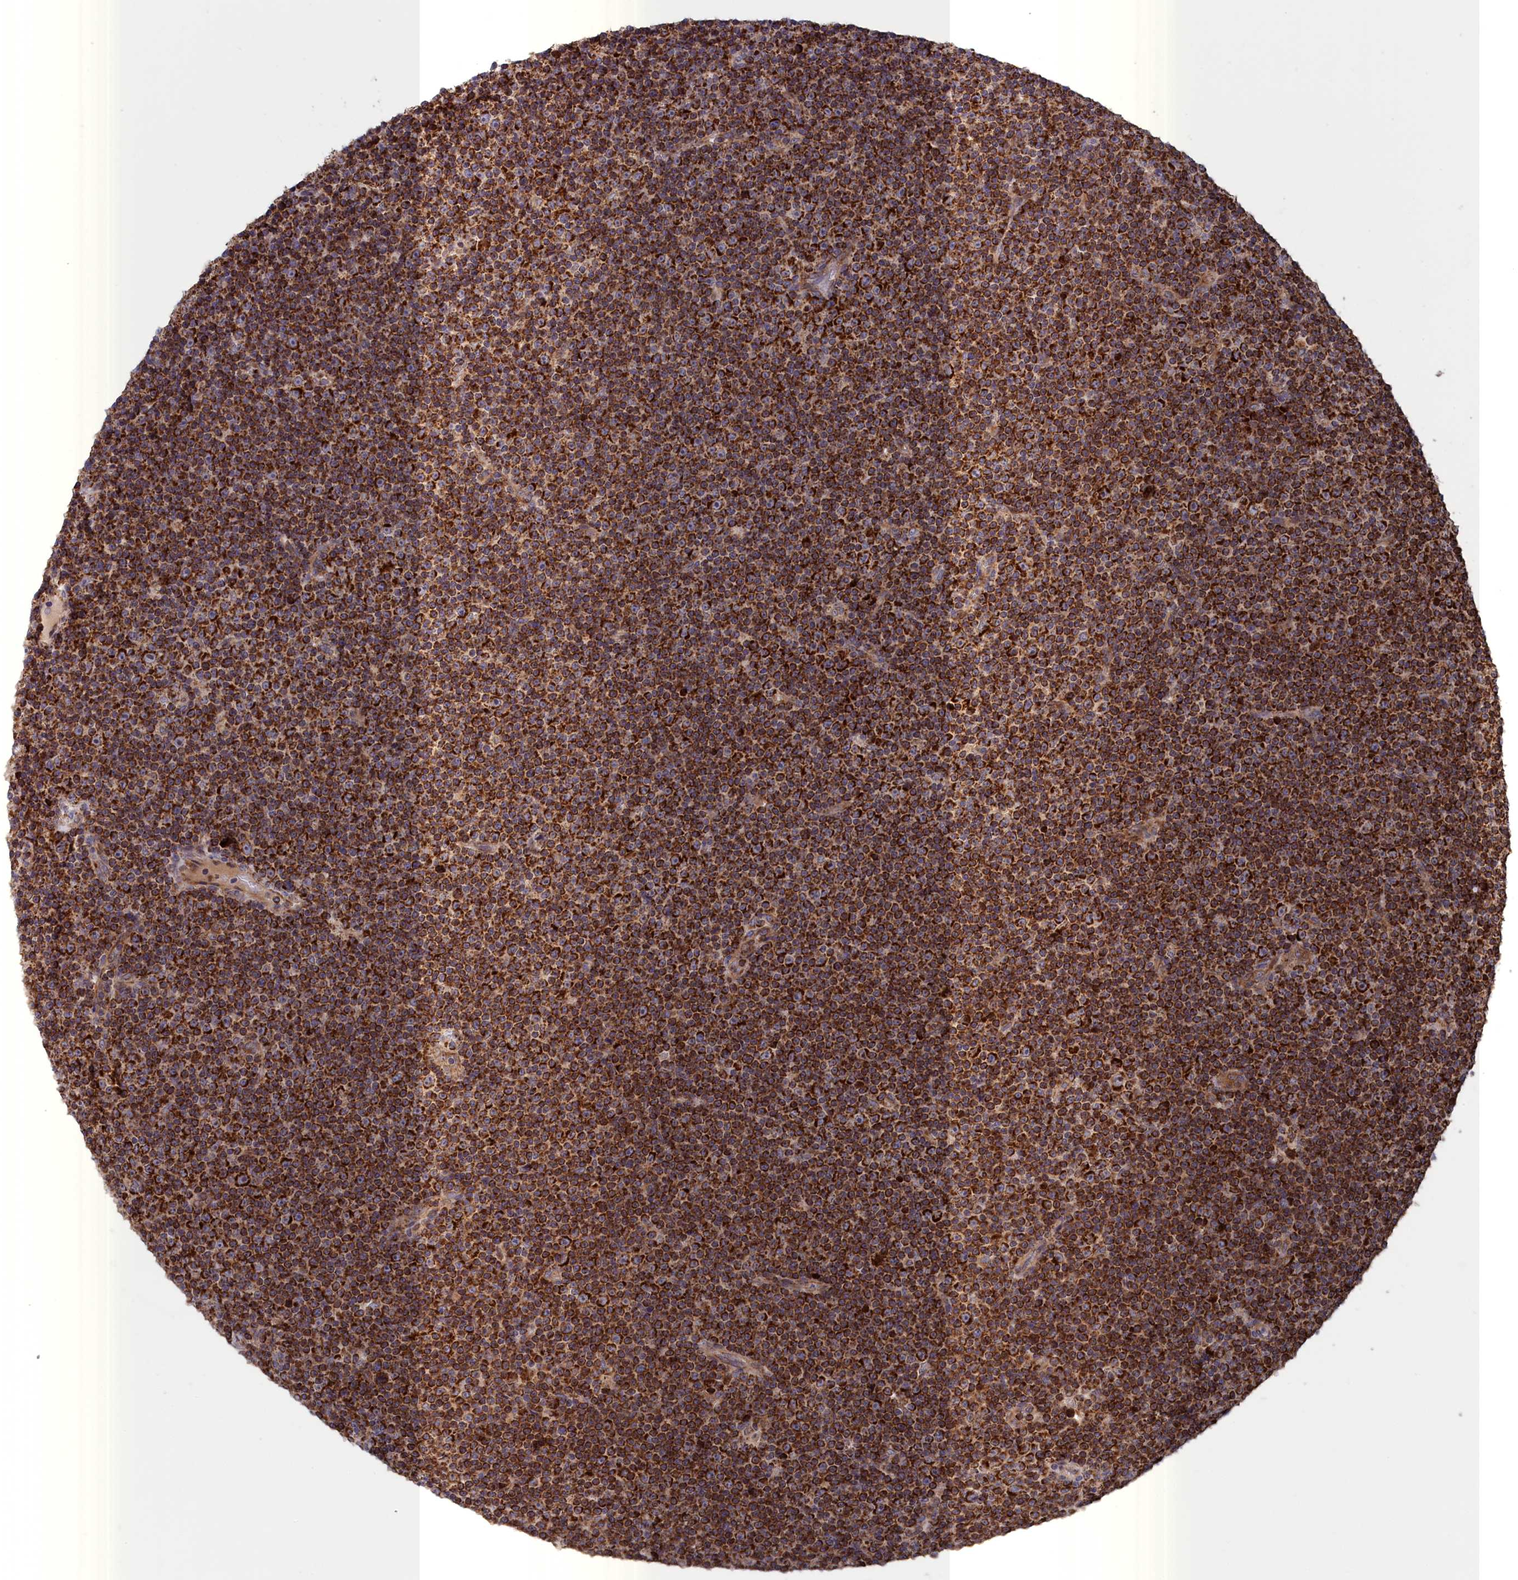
{"staining": {"intensity": "strong", "quantity": ">75%", "location": "cytoplasmic/membranous"}, "tissue": "lymphoma", "cell_type": "Tumor cells", "image_type": "cancer", "snomed": [{"axis": "morphology", "description": "Malignant lymphoma, non-Hodgkin's type, Low grade"}, {"axis": "topography", "description": "Lymph node"}], "caption": "An IHC image of tumor tissue is shown. Protein staining in brown shows strong cytoplasmic/membranous positivity in low-grade malignant lymphoma, non-Hodgkin's type within tumor cells. (IHC, brightfield microscopy, high magnification).", "gene": "TIMM44", "patient": {"sex": "female", "age": 67}}